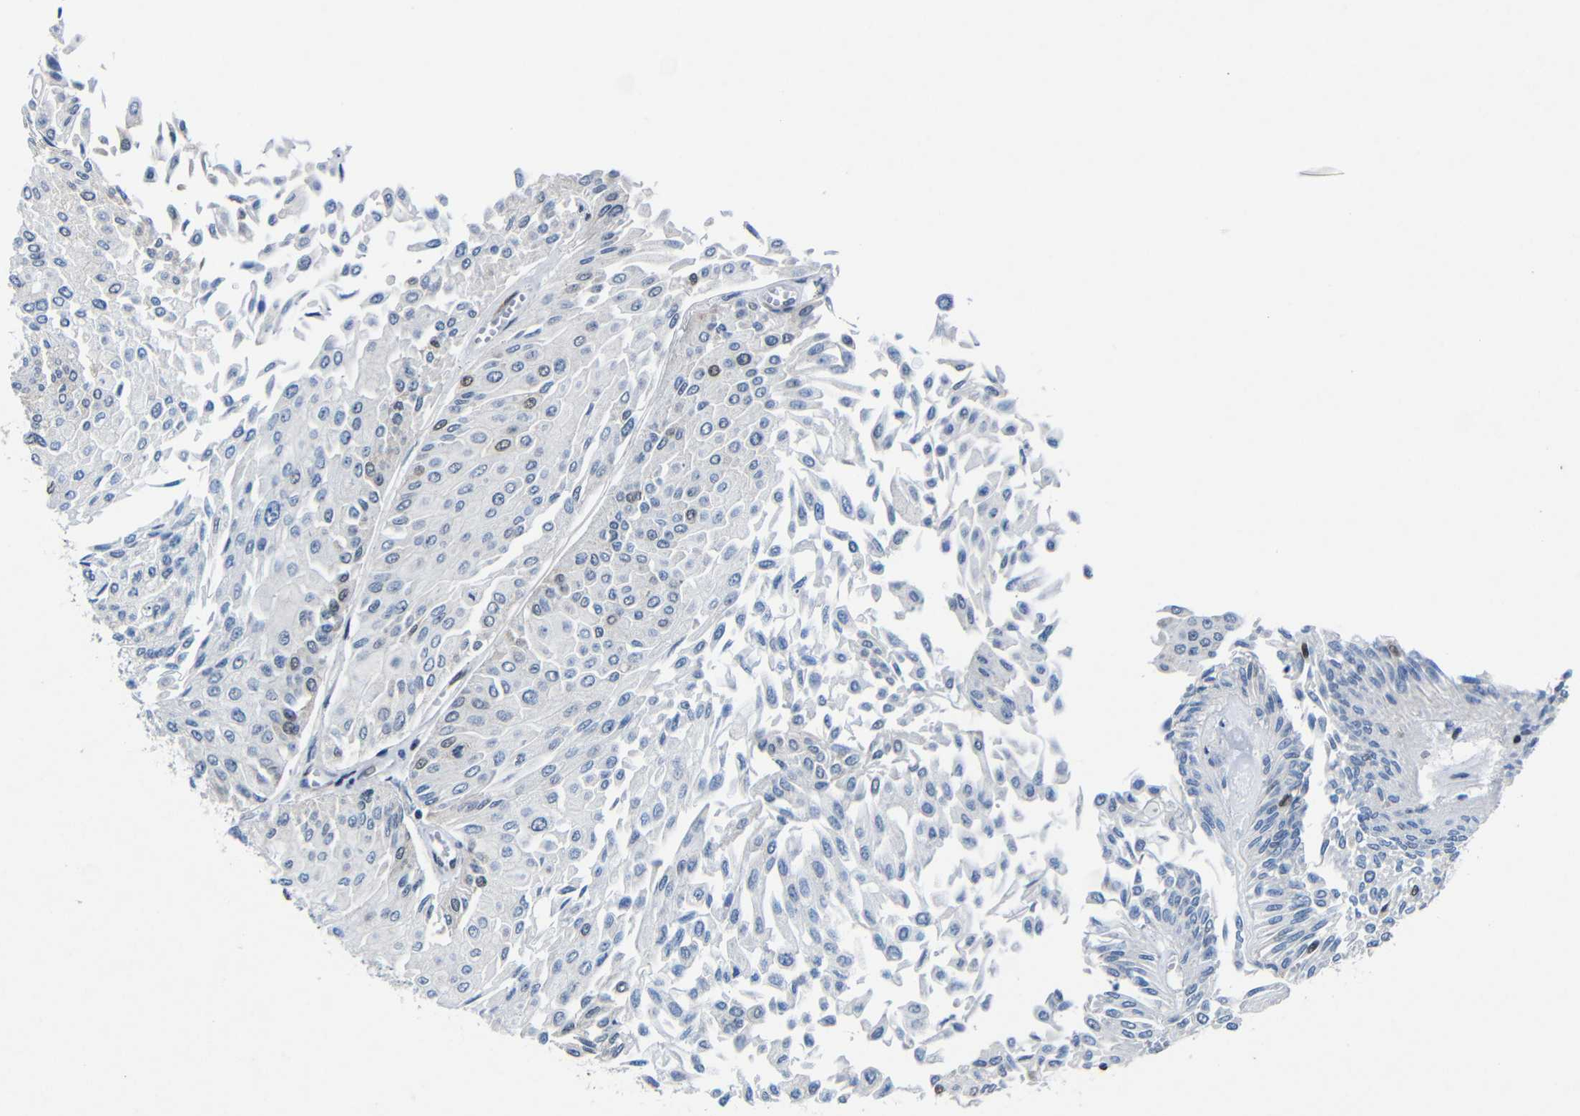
{"staining": {"intensity": "strong", "quantity": "<25%", "location": "nuclear"}, "tissue": "urothelial cancer", "cell_type": "Tumor cells", "image_type": "cancer", "snomed": [{"axis": "morphology", "description": "Urothelial carcinoma, Low grade"}, {"axis": "topography", "description": "Urinary bladder"}], "caption": "Immunohistochemistry (IHC) micrograph of neoplastic tissue: human urothelial carcinoma (low-grade) stained using IHC shows medium levels of strong protein expression localized specifically in the nuclear of tumor cells, appearing as a nuclear brown color.", "gene": "PTBP1", "patient": {"sex": "male", "age": 67}}